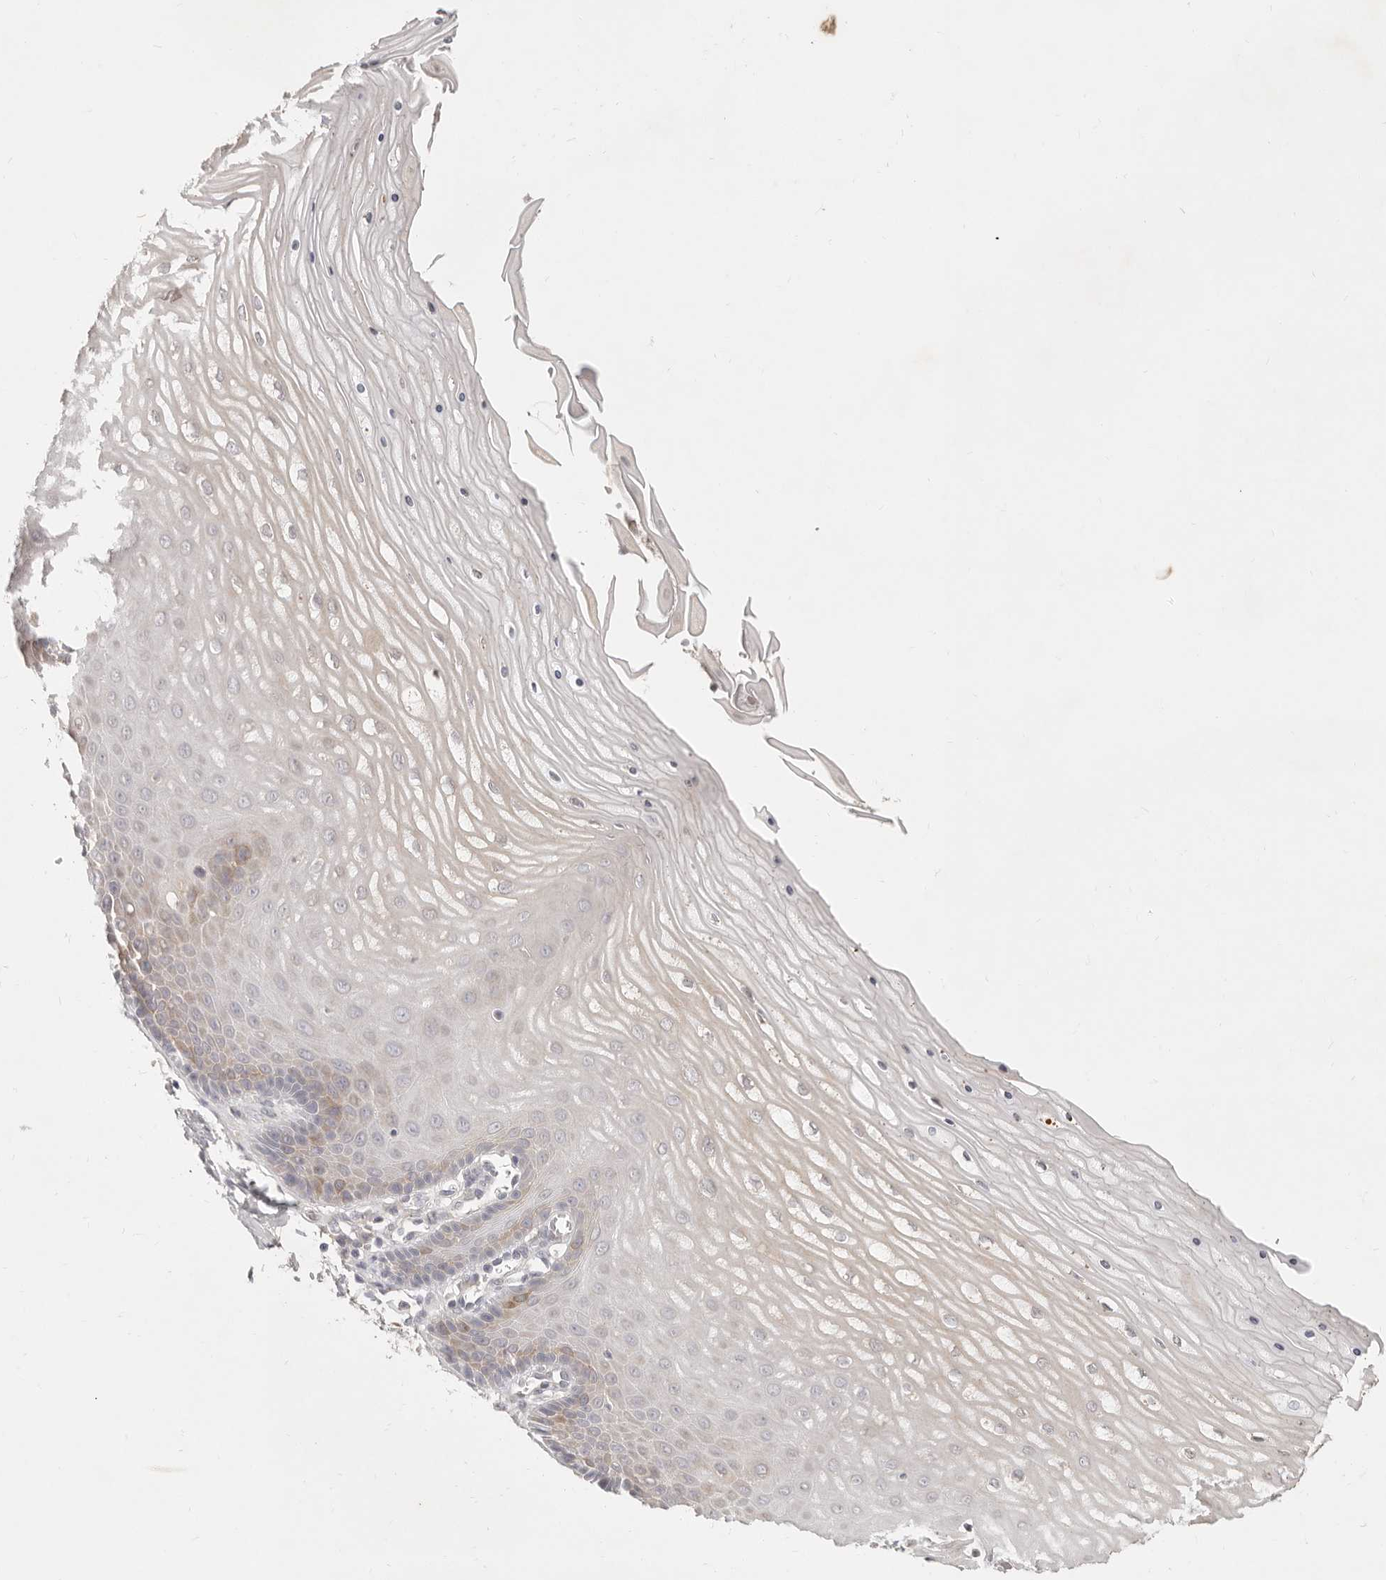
{"staining": {"intensity": "moderate", "quantity": "<25%", "location": "cytoplasmic/membranous"}, "tissue": "cervix", "cell_type": "Glandular cells", "image_type": "normal", "snomed": [{"axis": "morphology", "description": "Normal tissue, NOS"}, {"axis": "topography", "description": "Cervix"}], "caption": "Glandular cells exhibit low levels of moderate cytoplasmic/membranous positivity in about <25% of cells in benign human cervix.", "gene": "PABPC4", "patient": {"sex": "female", "age": 55}}